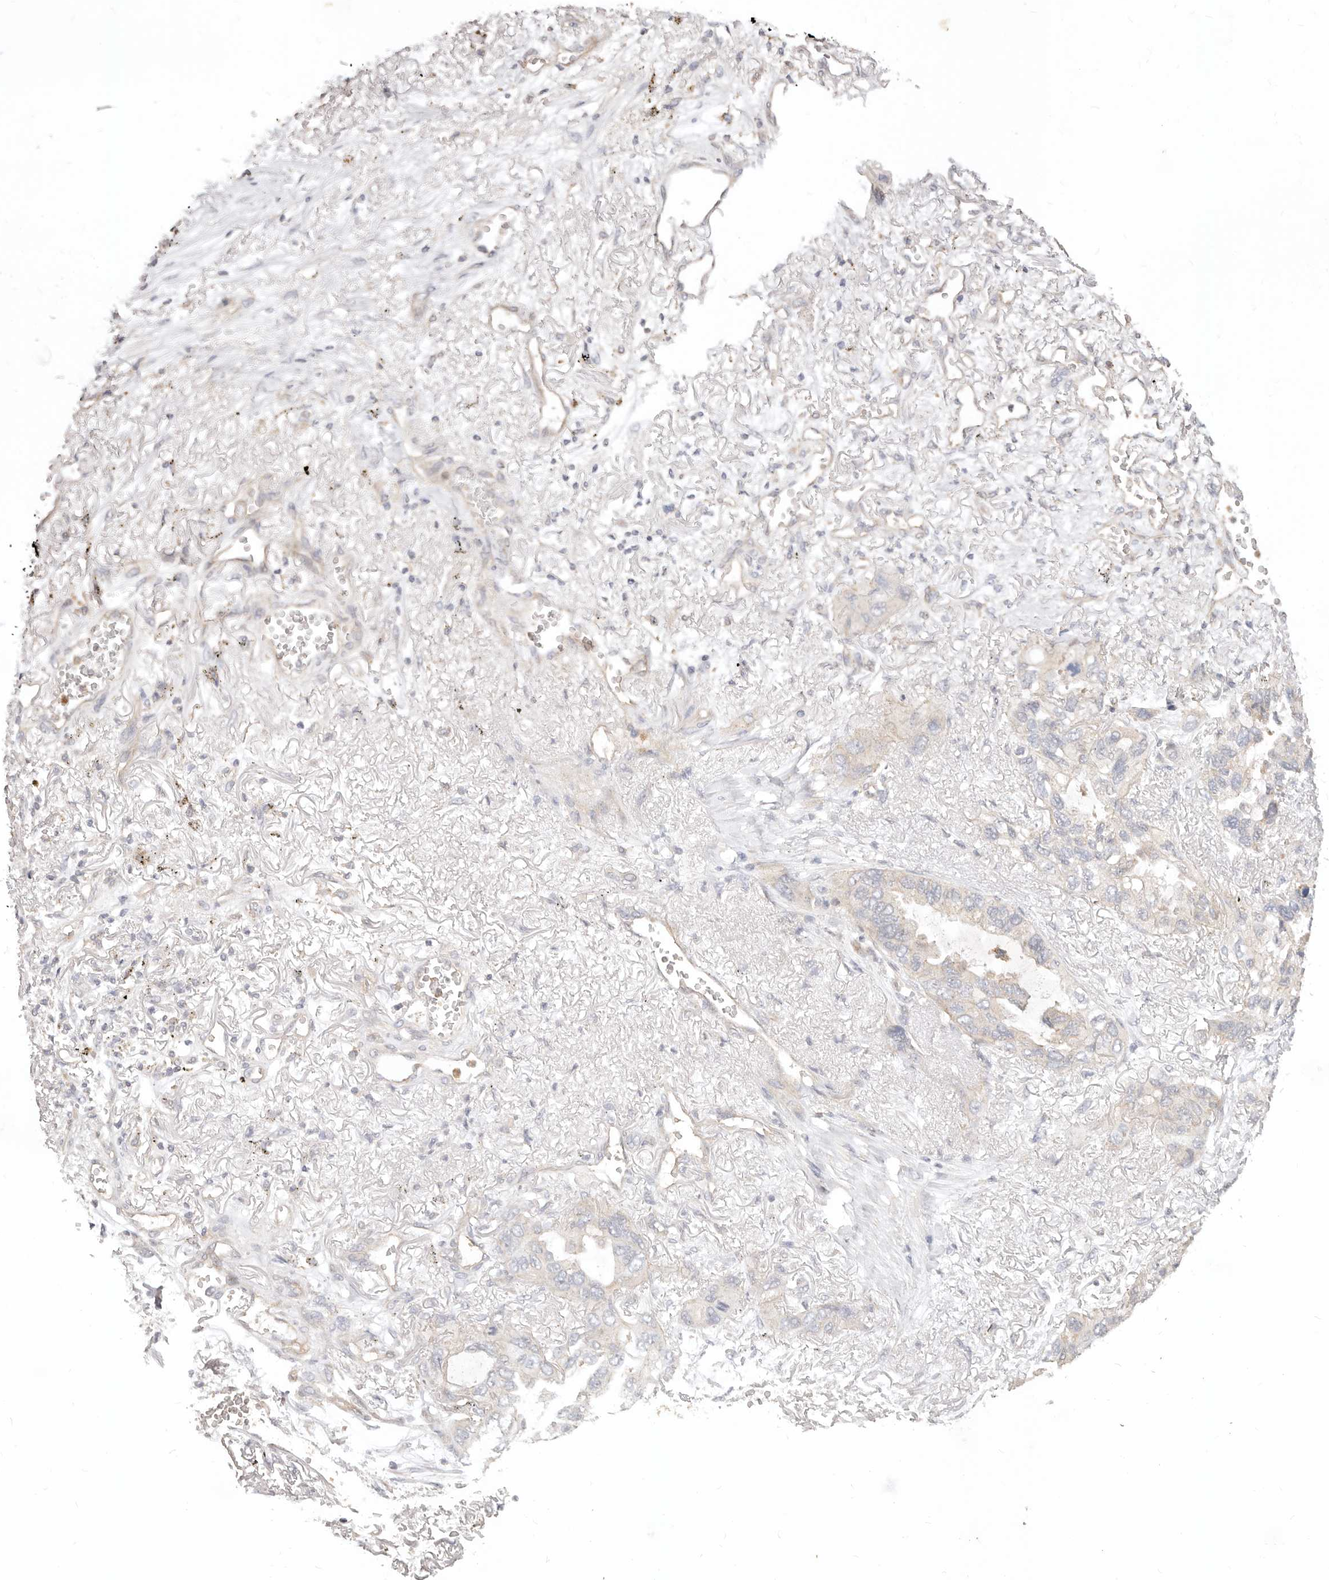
{"staining": {"intensity": "negative", "quantity": "none", "location": "none"}, "tissue": "lung cancer", "cell_type": "Tumor cells", "image_type": "cancer", "snomed": [{"axis": "morphology", "description": "Squamous cell carcinoma, NOS"}, {"axis": "topography", "description": "Lung"}], "caption": "This histopathology image is of lung cancer (squamous cell carcinoma) stained with immunohistochemistry to label a protein in brown with the nuclei are counter-stained blue. There is no staining in tumor cells.", "gene": "USP49", "patient": {"sex": "female", "age": 73}}